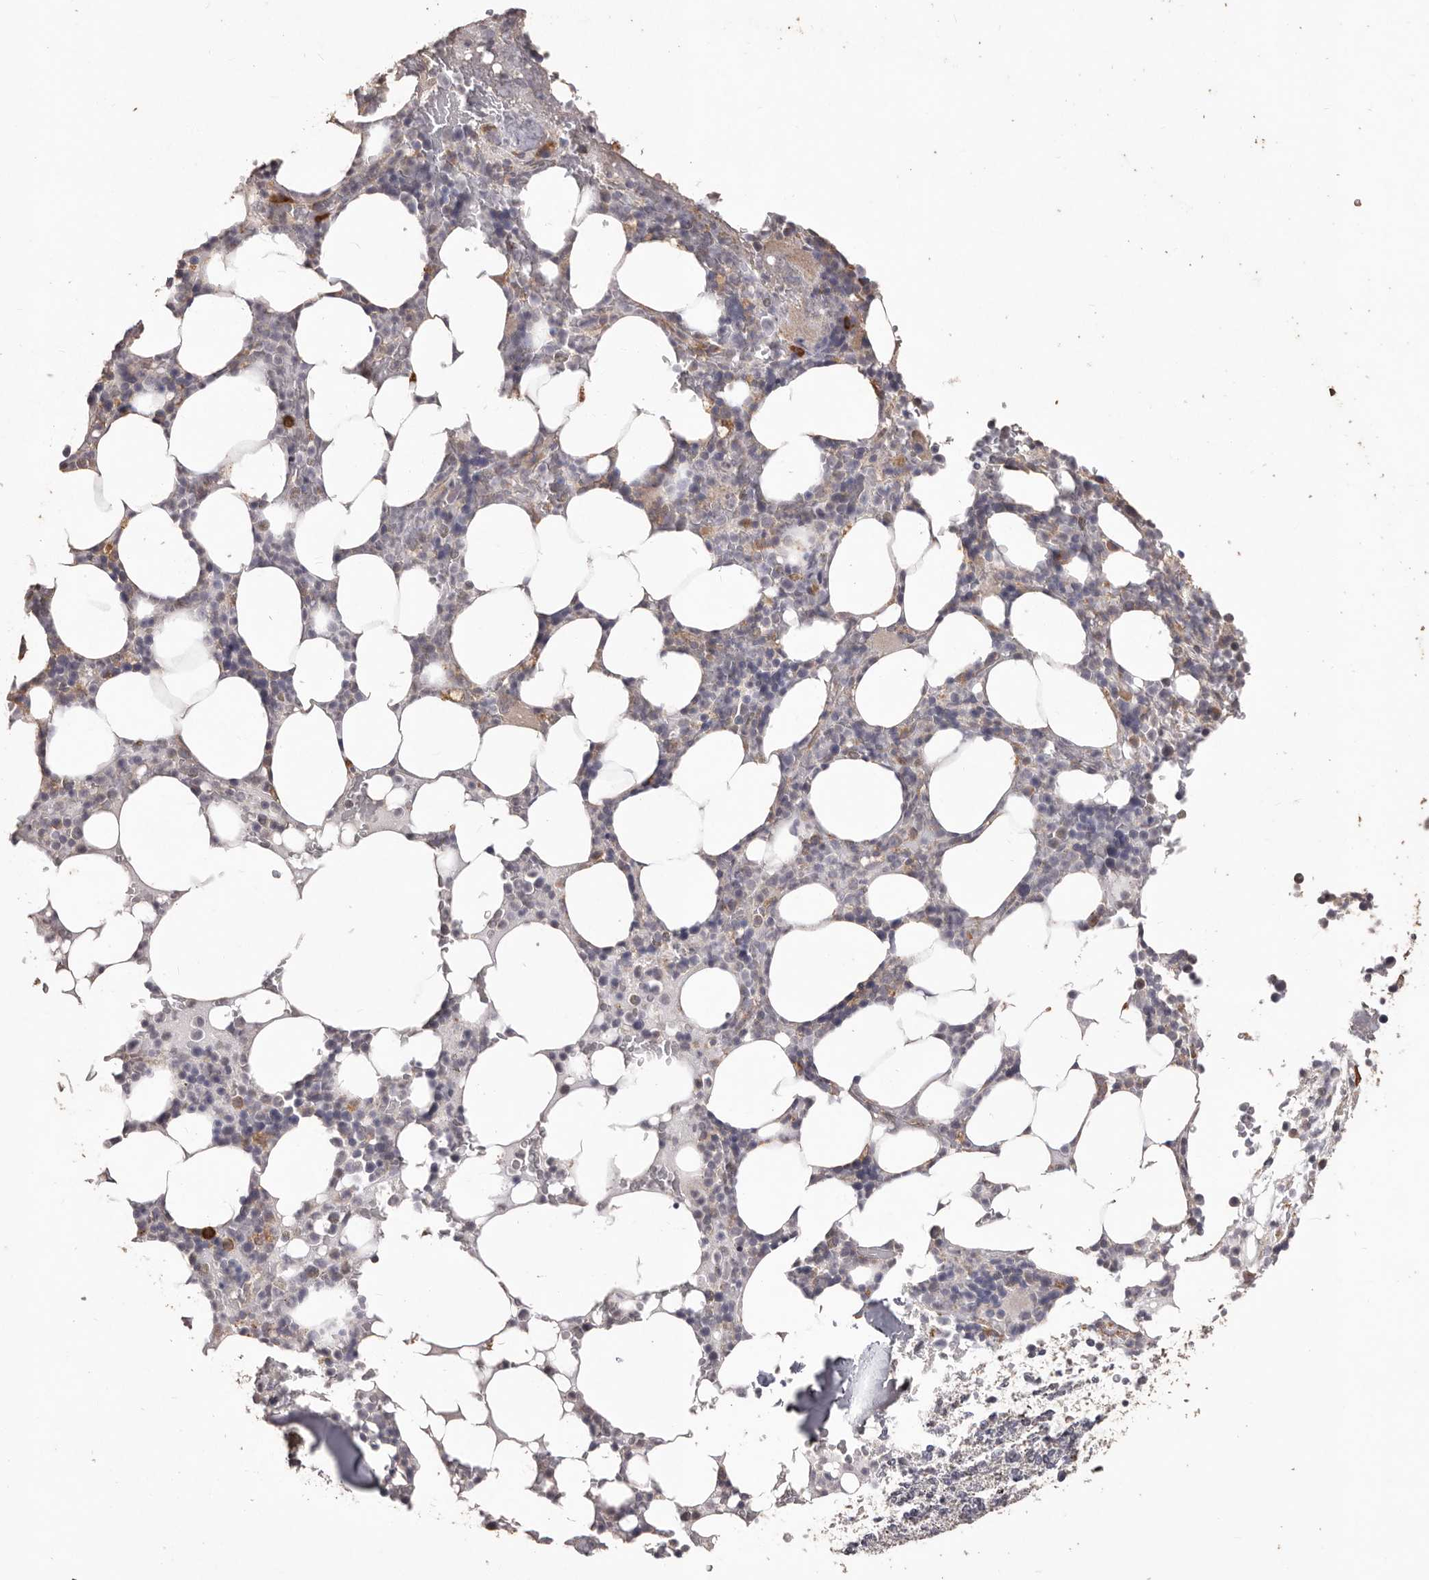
{"staining": {"intensity": "weak", "quantity": "<25%", "location": "cytoplasmic/membranous"}, "tissue": "bone marrow", "cell_type": "Hematopoietic cells", "image_type": "normal", "snomed": [{"axis": "morphology", "description": "Normal tissue, NOS"}, {"axis": "topography", "description": "Bone marrow"}], "caption": "Bone marrow was stained to show a protein in brown. There is no significant expression in hematopoietic cells. (DAB (3,3'-diaminobenzidine) immunohistochemistry with hematoxylin counter stain).", "gene": "PRSS27", "patient": {"sex": "male", "age": 58}}